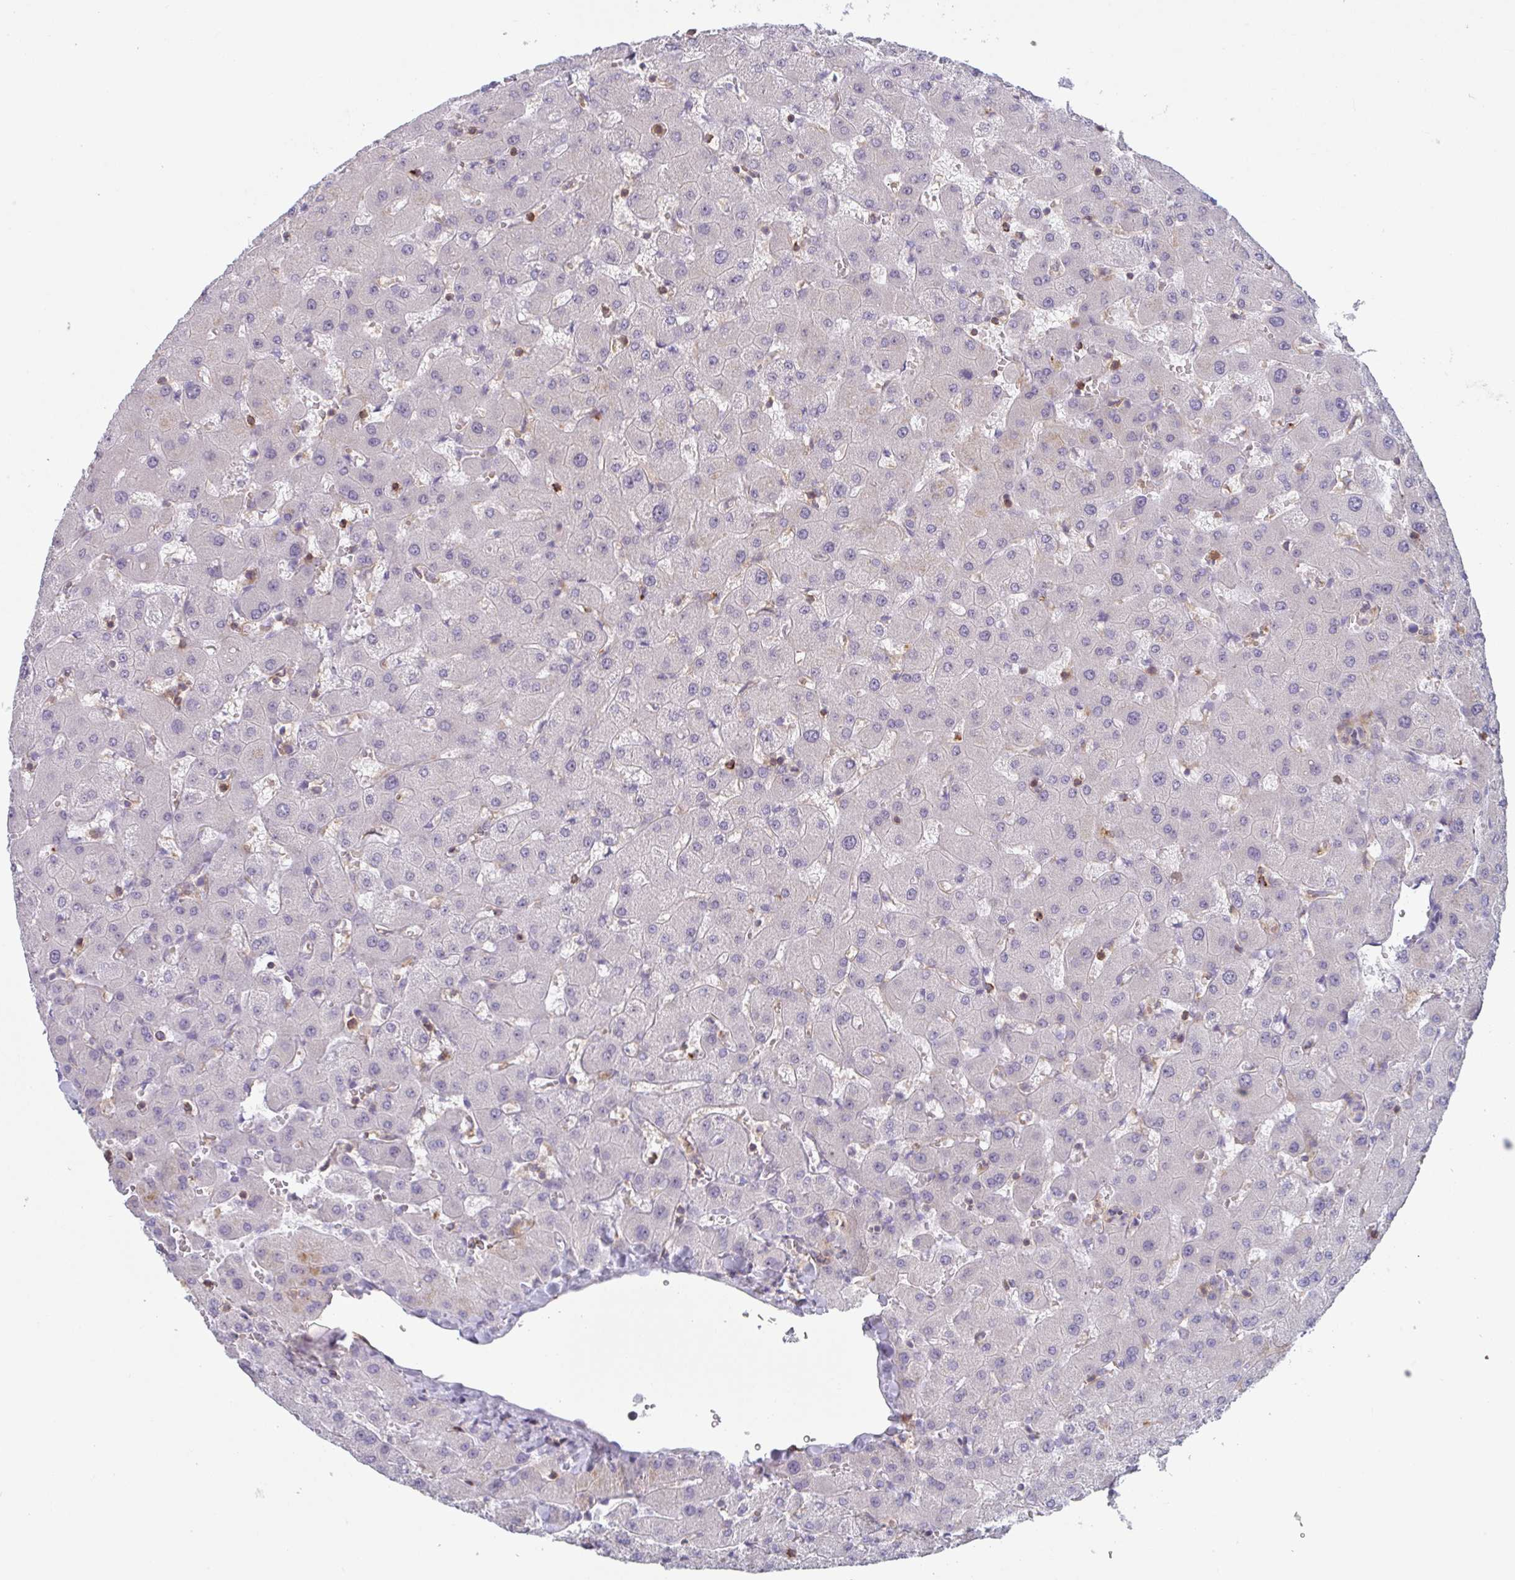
{"staining": {"intensity": "negative", "quantity": "none", "location": "none"}, "tissue": "liver", "cell_type": "Cholangiocytes", "image_type": "normal", "snomed": [{"axis": "morphology", "description": "Normal tissue, NOS"}, {"axis": "topography", "description": "Liver"}], "caption": "High magnification brightfield microscopy of benign liver stained with DAB (3,3'-diaminobenzidine) (brown) and counterstained with hematoxylin (blue): cholangiocytes show no significant staining. Brightfield microscopy of immunohistochemistry (IHC) stained with DAB (brown) and hematoxylin (blue), captured at high magnification.", "gene": "CD80", "patient": {"sex": "female", "age": 63}}